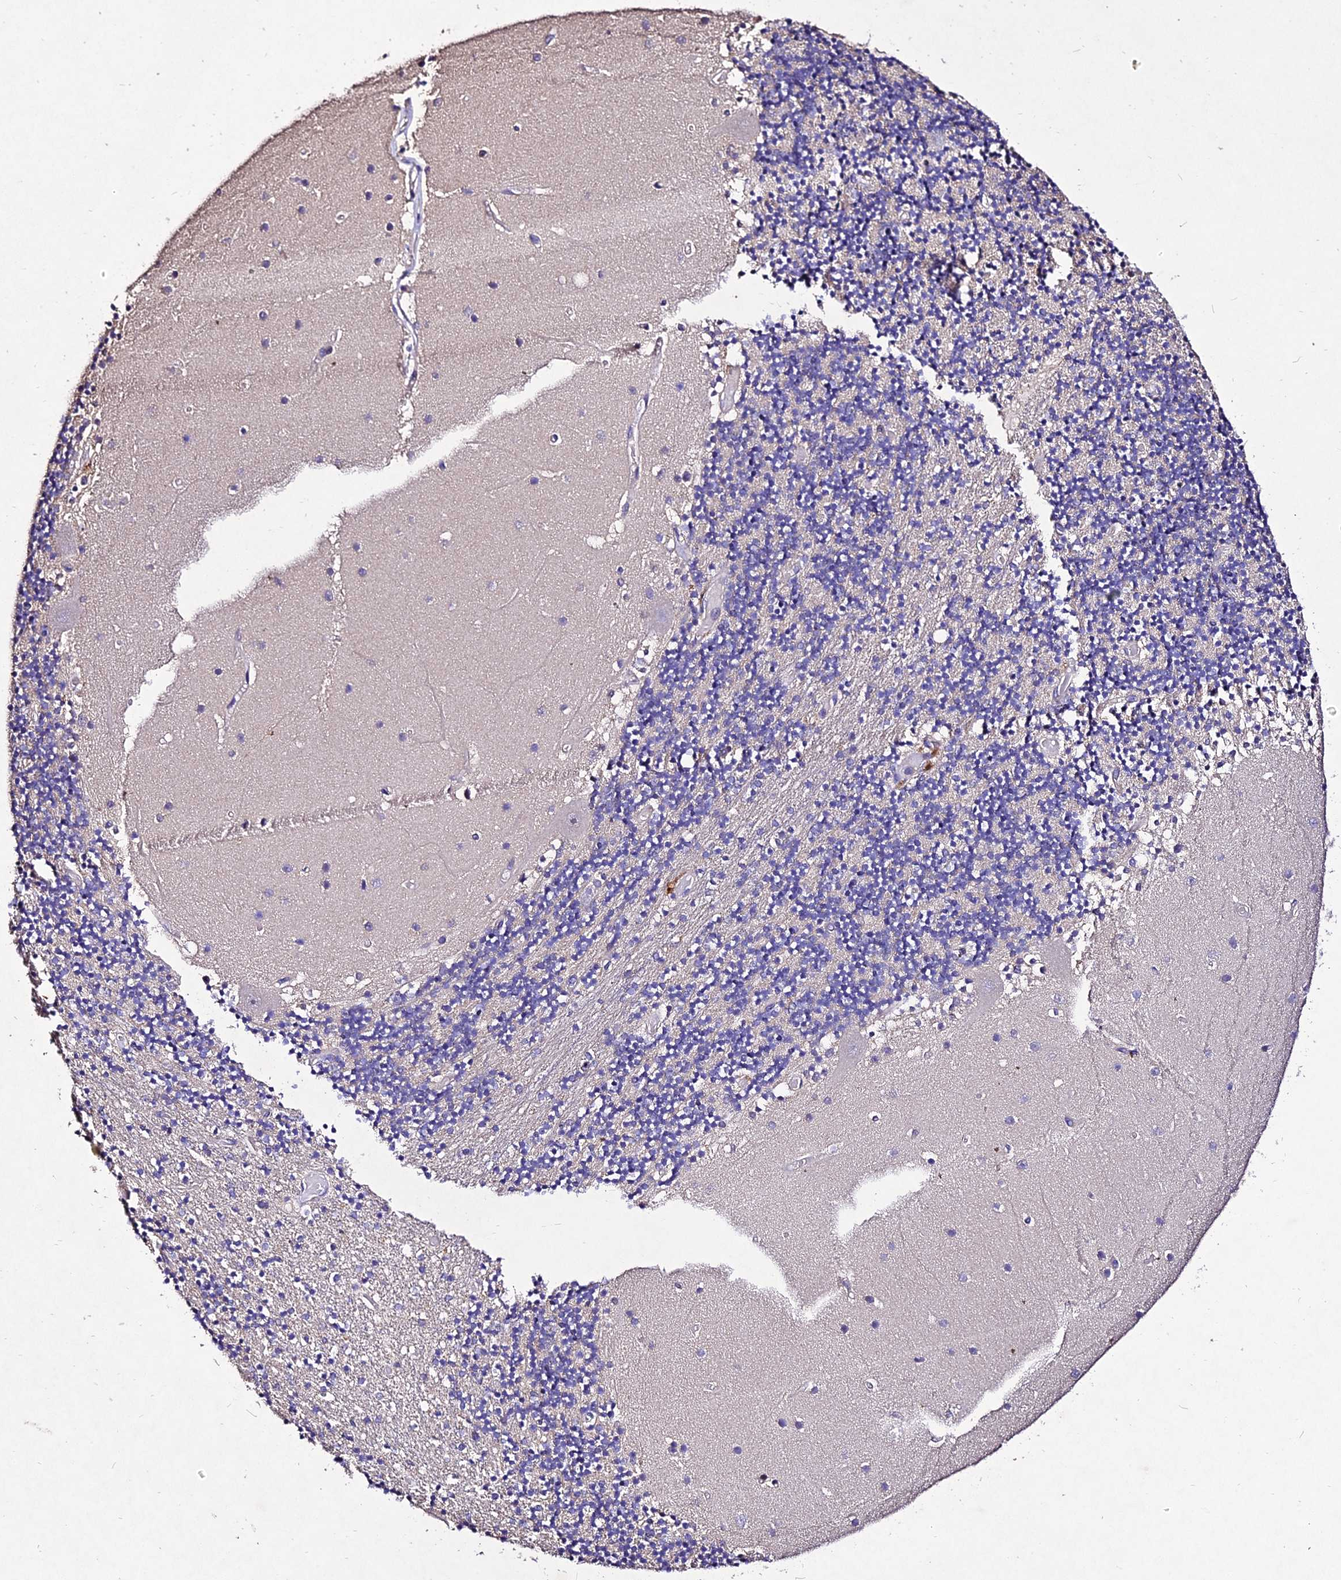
{"staining": {"intensity": "negative", "quantity": "none", "location": "none"}, "tissue": "cerebellum", "cell_type": "Cells in granular layer", "image_type": "normal", "snomed": [{"axis": "morphology", "description": "Normal tissue, NOS"}, {"axis": "topography", "description": "Cerebellum"}], "caption": "A histopathology image of human cerebellum is negative for staining in cells in granular layer.", "gene": "AP3M1", "patient": {"sex": "female", "age": 28}}